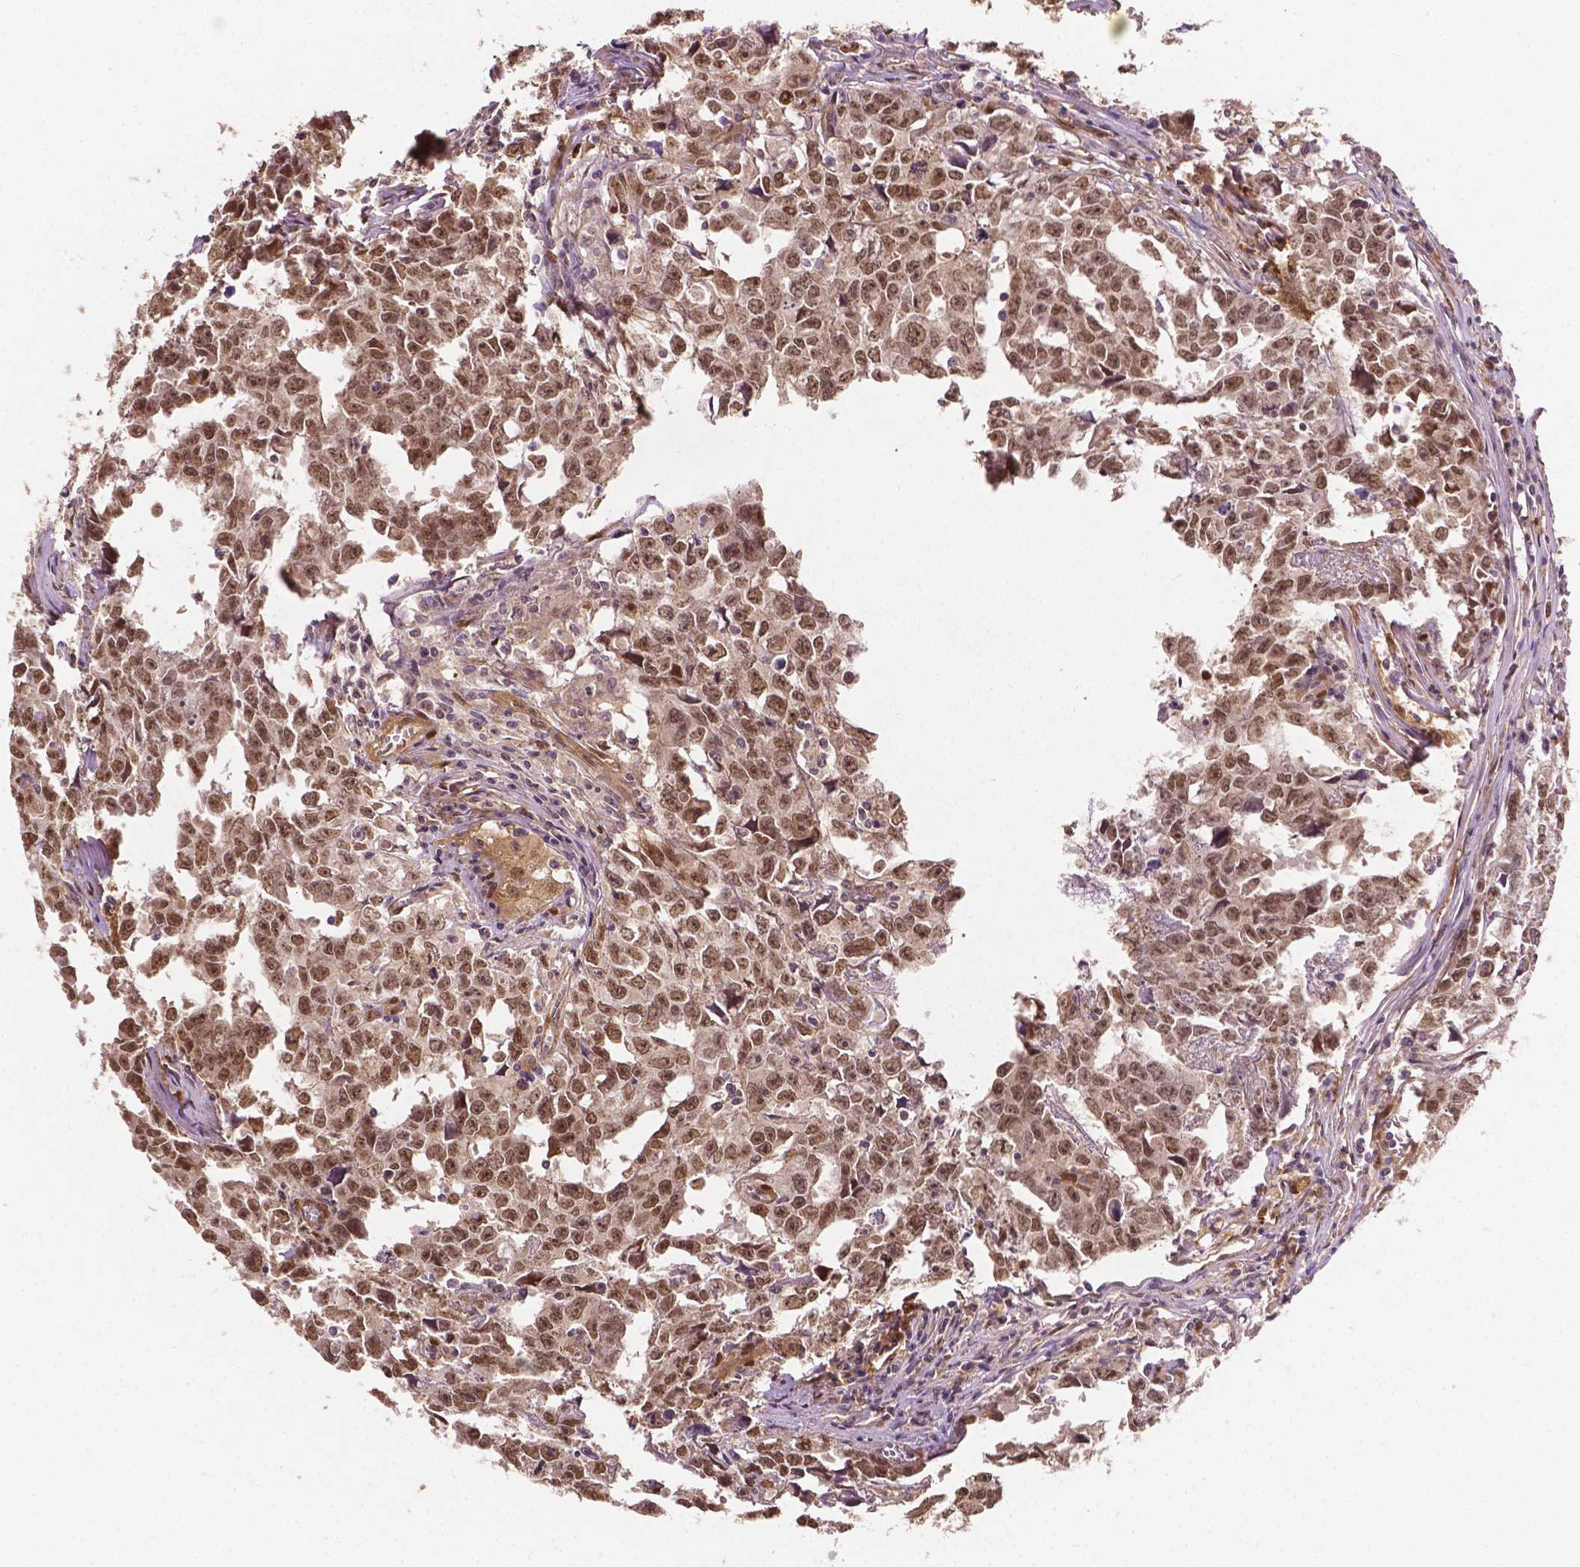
{"staining": {"intensity": "moderate", "quantity": ">75%", "location": "nuclear"}, "tissue": "testis cancer", "cell_type": "Tumor cells", "image_type": "cancer", "snomed": [{"axis": "morphology", "description": "Carcinoma, Embryonal, NOS"}, {"axis": "topography", "description": "Testis"}], "caption": "Immunohistochemistry staining of testis cancer, which reveals medium levels of moderate nuclear positivity in approximately >75% of tumor cells indicating moderate nuclear protein positivity. The staining was performed using DAB (3,3'-diaminobenzidine) (brown) for protein detection and nuclei were counterstained in hematoxylin (blue).", "gene": "YAP1", "patient": {"sex": "male", "age": 22}}